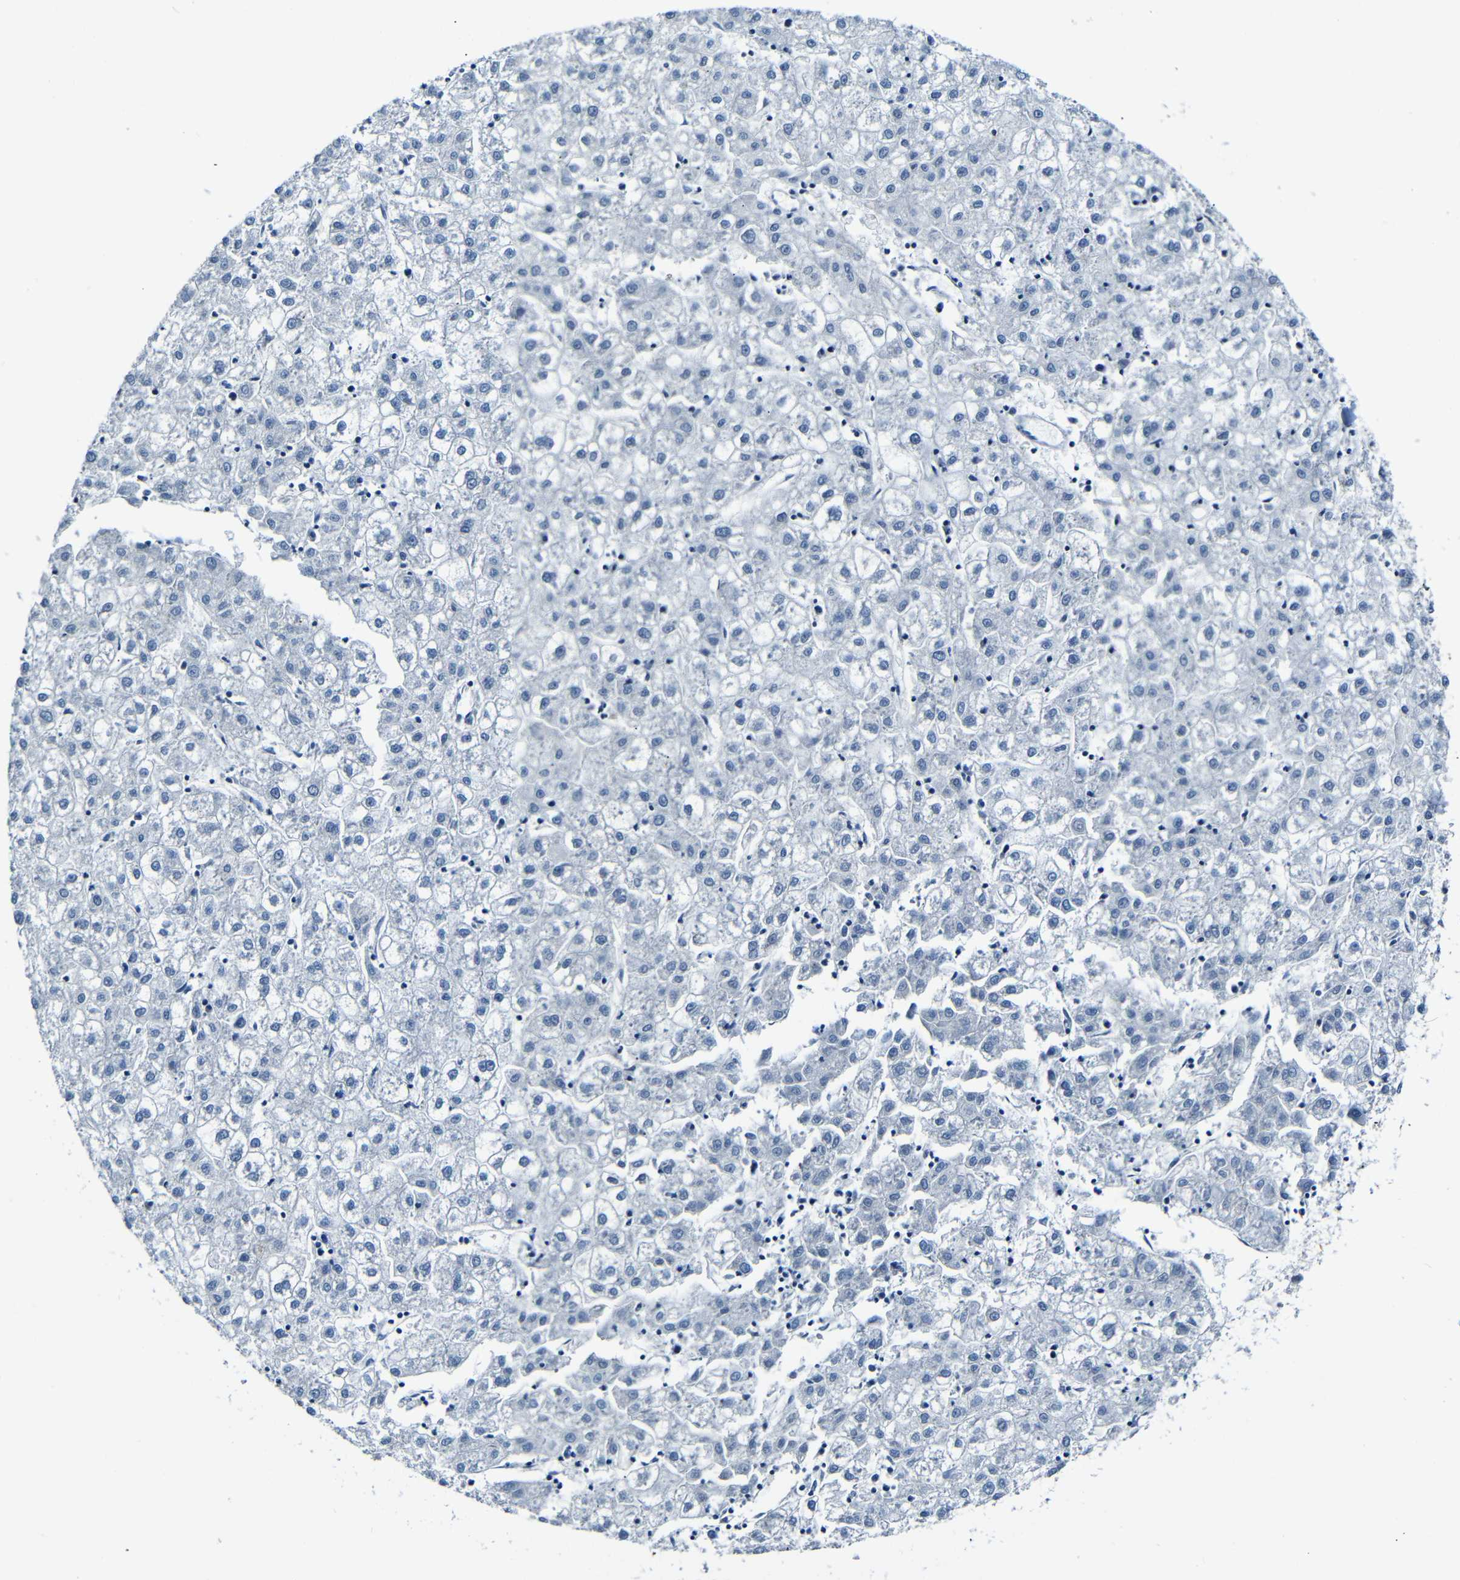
{"staining": {"intensity": "negative", "quantity": "none", "location": "none"}, "tissue": "liver cancer", "cell_type": "Tumor cells", "image_type": "cancer", "snomed": [{"axis": "morphology", "description": "Carcinoma, Hepatocellular, NOS"}, {"axis": "topography", "description": "Liver"}], "caption": "High magnification brightfield microscopy of liver cancer (hepatocellular carcinoma) stained with DAB (brown) and counterstained with hematoxylin (blue): tumor cells show no significant positivity.", "gene": "ANK3", "patient": {"sex": "male", "age": 72}}